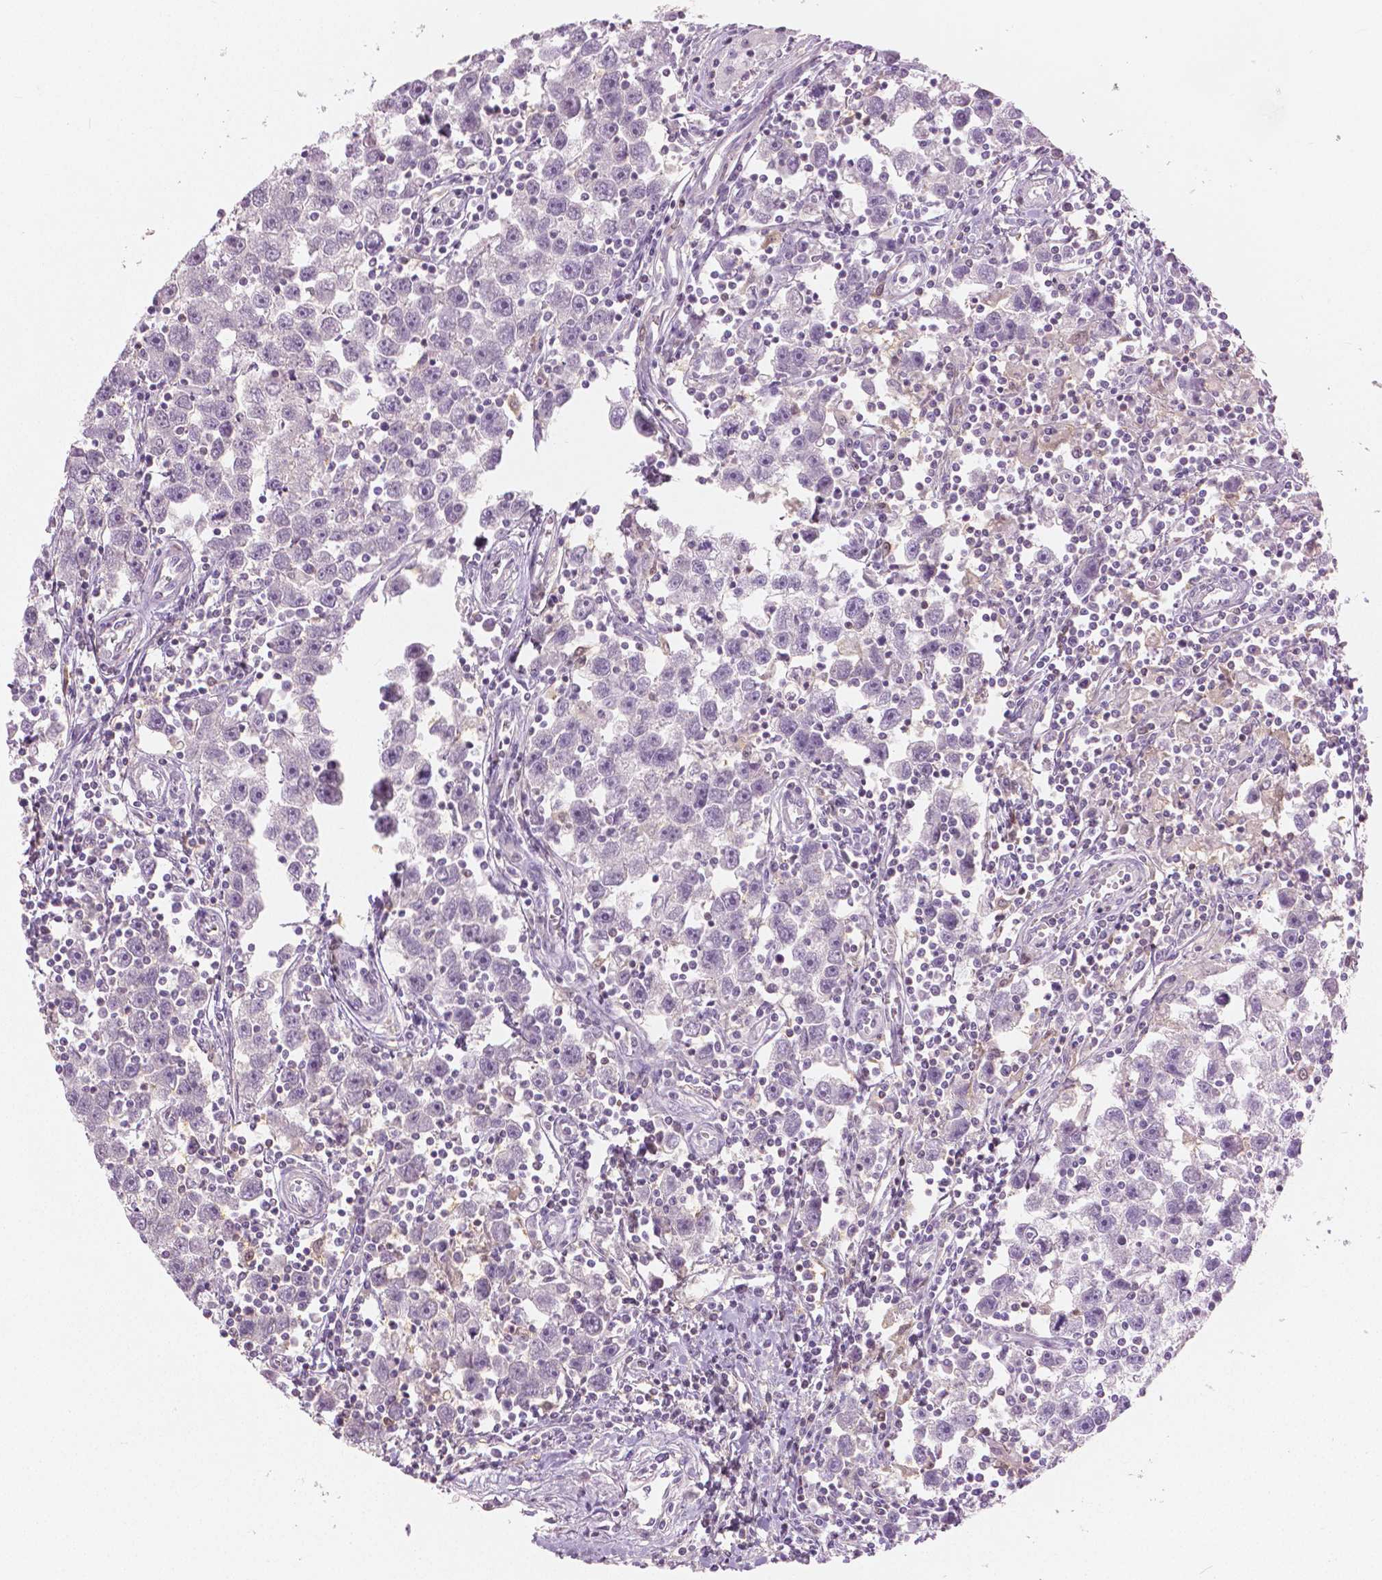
{"staining": {"intensity": "negative", "quantity": "none", "location": "none"}, "tissue": "testis cancer", "cell_type": "Tumor cells", "image_type": "cancer", "snomed": [{"axis": "morphology", "description": "Seminoma, NOS"}, {"axis": "topography", "description": "Testis"}], "caption": "The immunohistochemistry (IHC) photomicrograph has no significant expression in tumor cells of testis cancer (seminoma) tissue.", "gene": "GALM", "patient": {"sex": "male", "age": 30}}